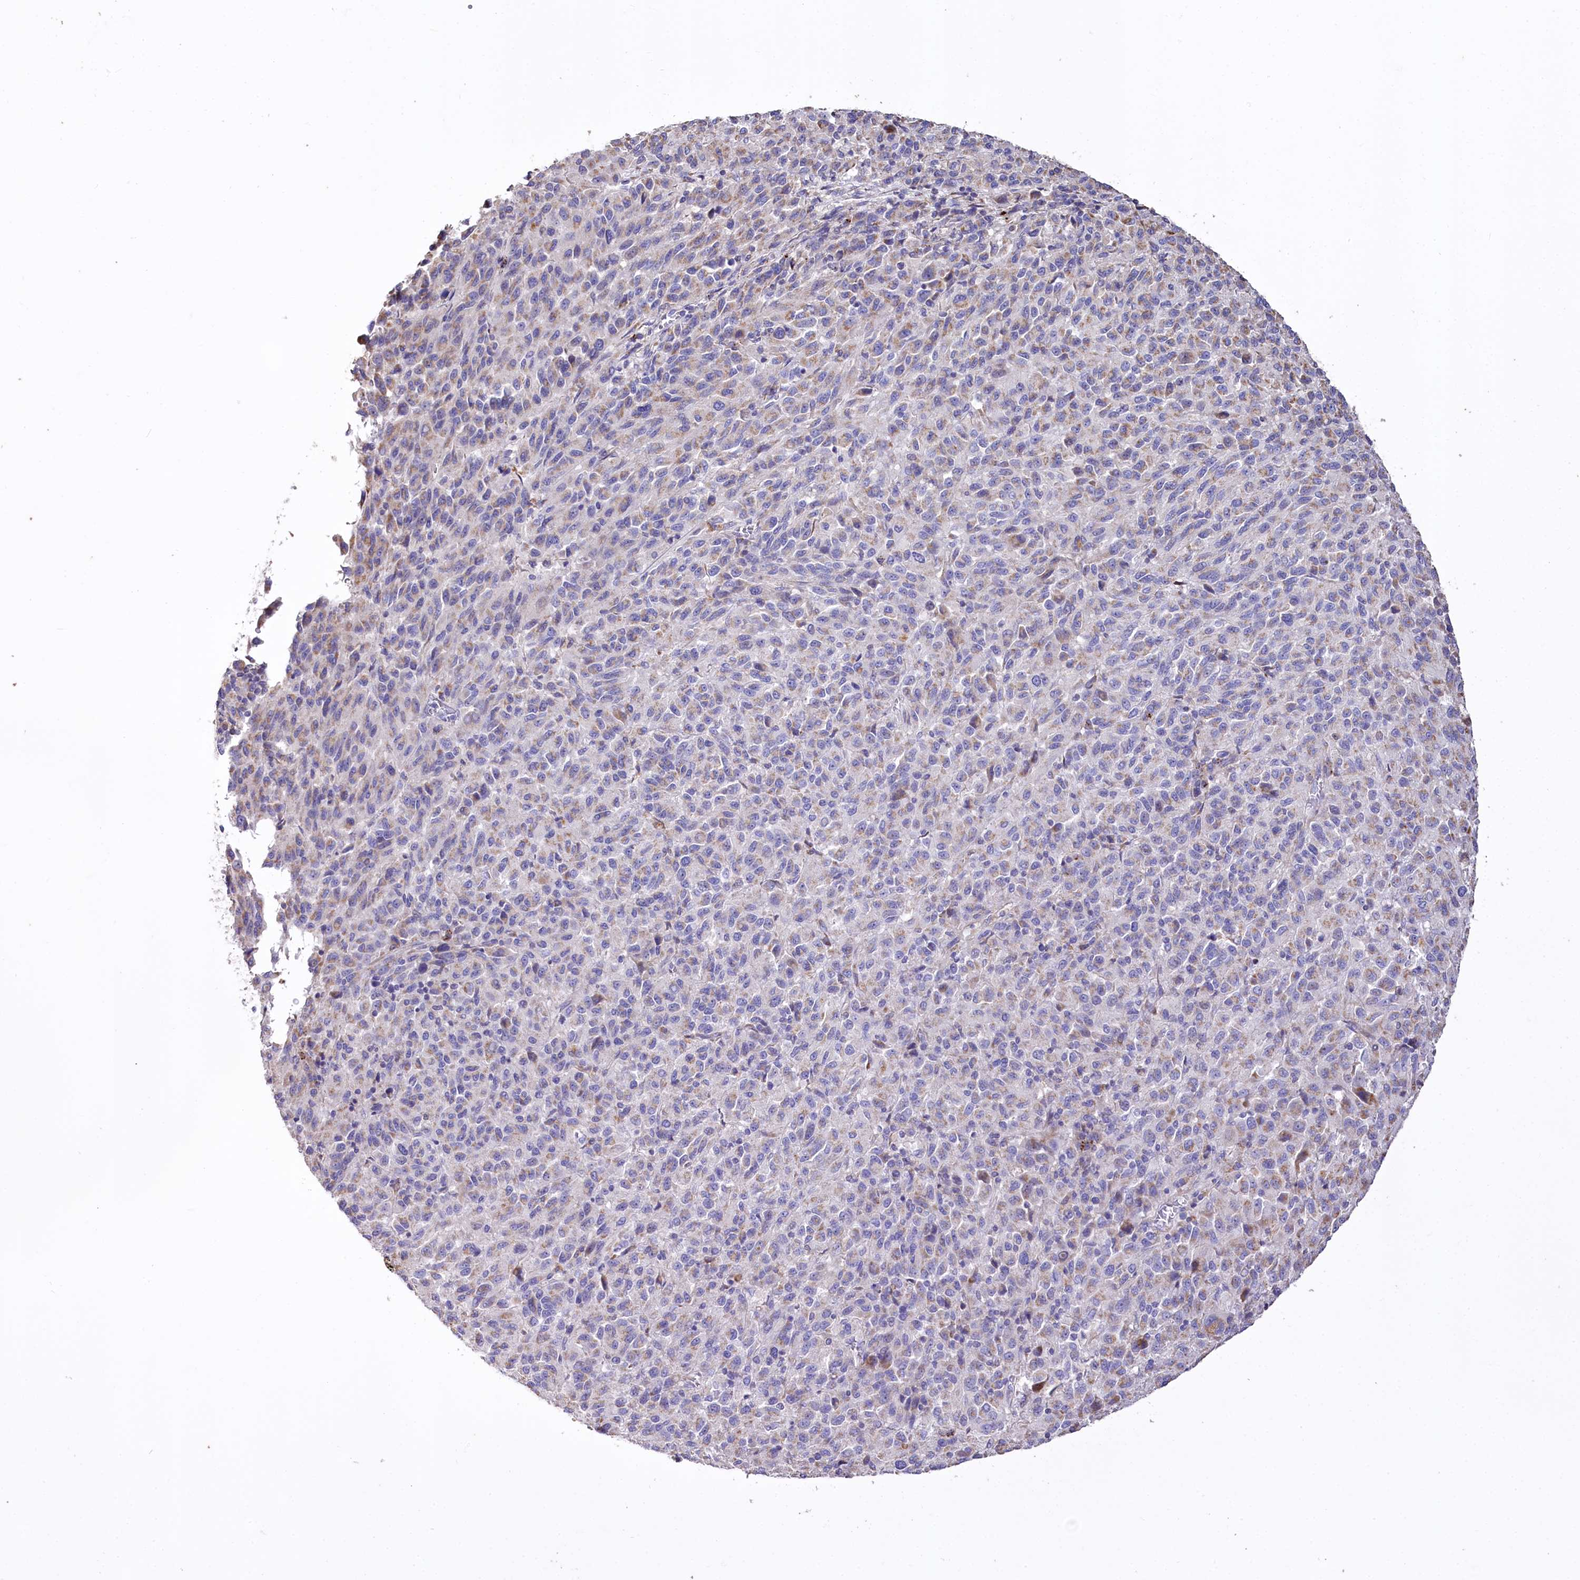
{"staining": {"intensity": "weak", "quantity": "25%-75%", "location": "cytoplasmic/membranous"}, "tissue": "melanoma", "cell_type": "Tumor cells", "image_type": "cancer", "snomed": [{"axis": "morphology", "description": "Malignant melanoma, Metastatic site"}, {"axis": "topography", "description": "Lung"}], "caption": "Melanoma tissue demonstrates weak cytoplasmic/membranous positivity in approximately 25%-75% of tumor cells", "gene": "PTER", "patient": {"sex": "male", "age": 64}}